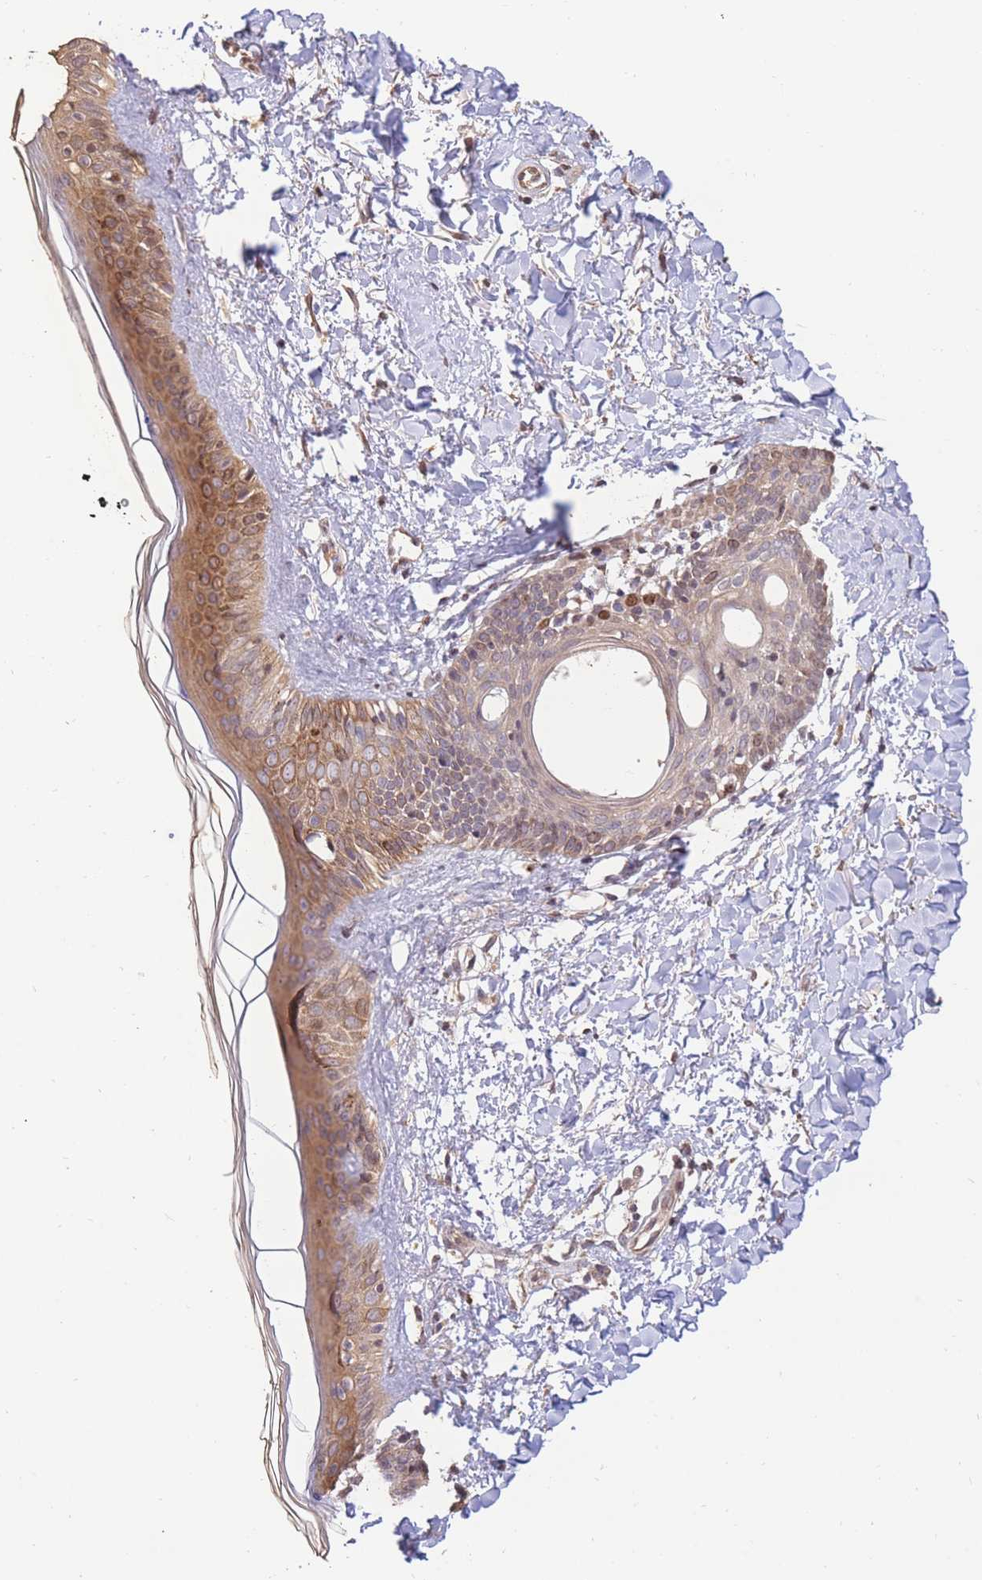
{"staining": {"intensity": "moderate", "quantity": ">75%", "location": "cytoplasmic/membranous"}, "tissue": "skin", "cell_type": "Fibroblasts", "image_type": "normal", "snomed": [{"axis": "morphology", "description": "Normal tissue, NOS"}, {"axis": "topography", "description": "Skin"}], "caption": "The image shows immunohistochemical staining of benign skin. There is moderate cytoplasmic/membranous positivity is appreciated in approximately >75% of fibroblasts.", "gene": "RGS14", "patient": {"sex": "female", "age": 58}}